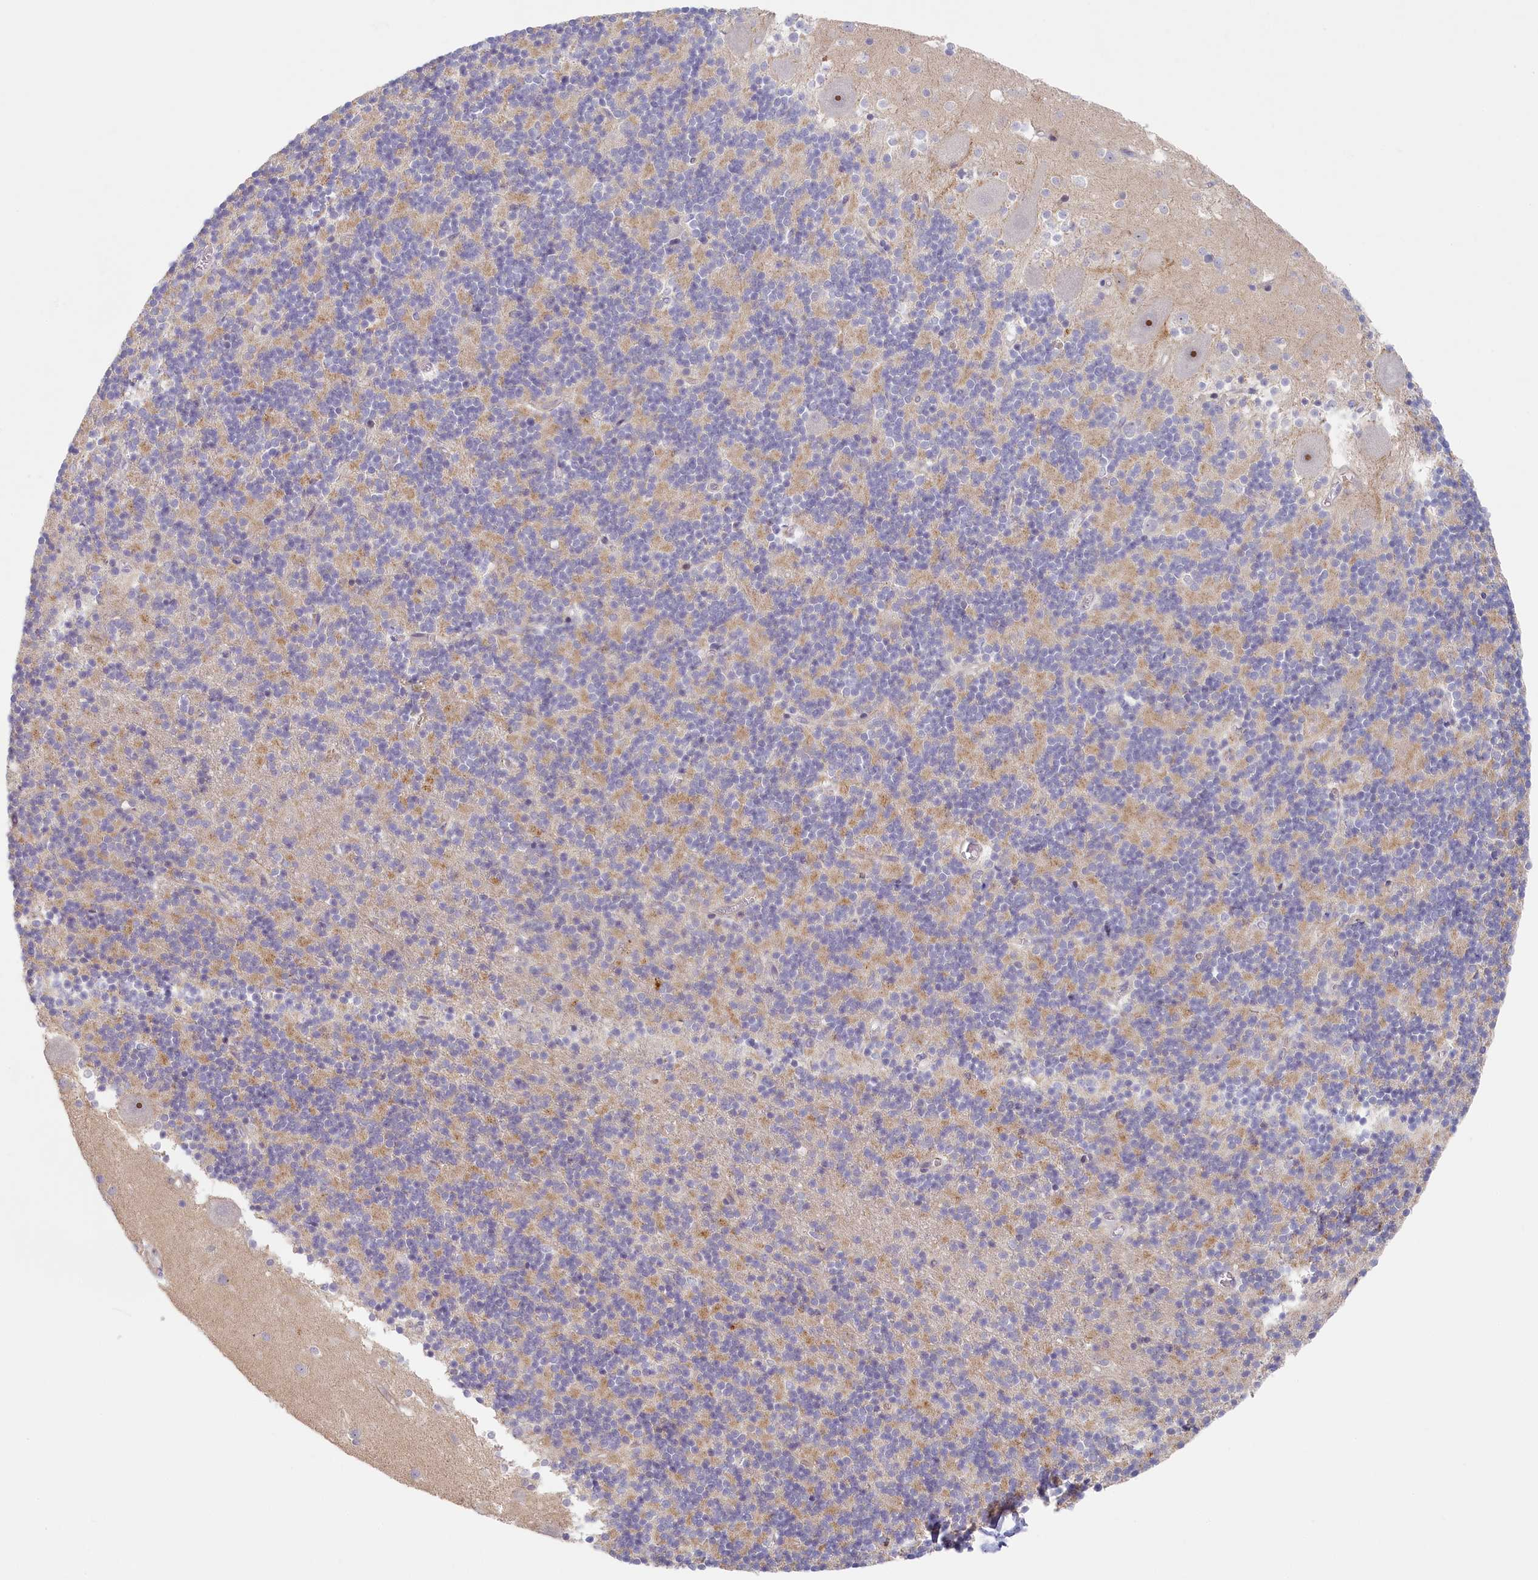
{"staining": {"intensity": "weak", "quantity": "25%-75%", "location": "cytoplasmic/membranous"}, "tissue": "cerebellum", "cell_type": "Cells in granular layer", "image_type": "normal", "snomed": [{"axis": "morphology", "description": "Normal tissue, NOS"}, {"axis": "topography", "description": "Cerebellum"}], "caption": "Immunohistochemistry (IHC) micrograph of benign human cerebellum stained for a protein (brown), which reveals low levels of weak cytoplasmic/membranous positivity in about 25%-75% of cells in granular layer.", "gene": "INTS4", "patient": {"sex": "male", "age": 54}}